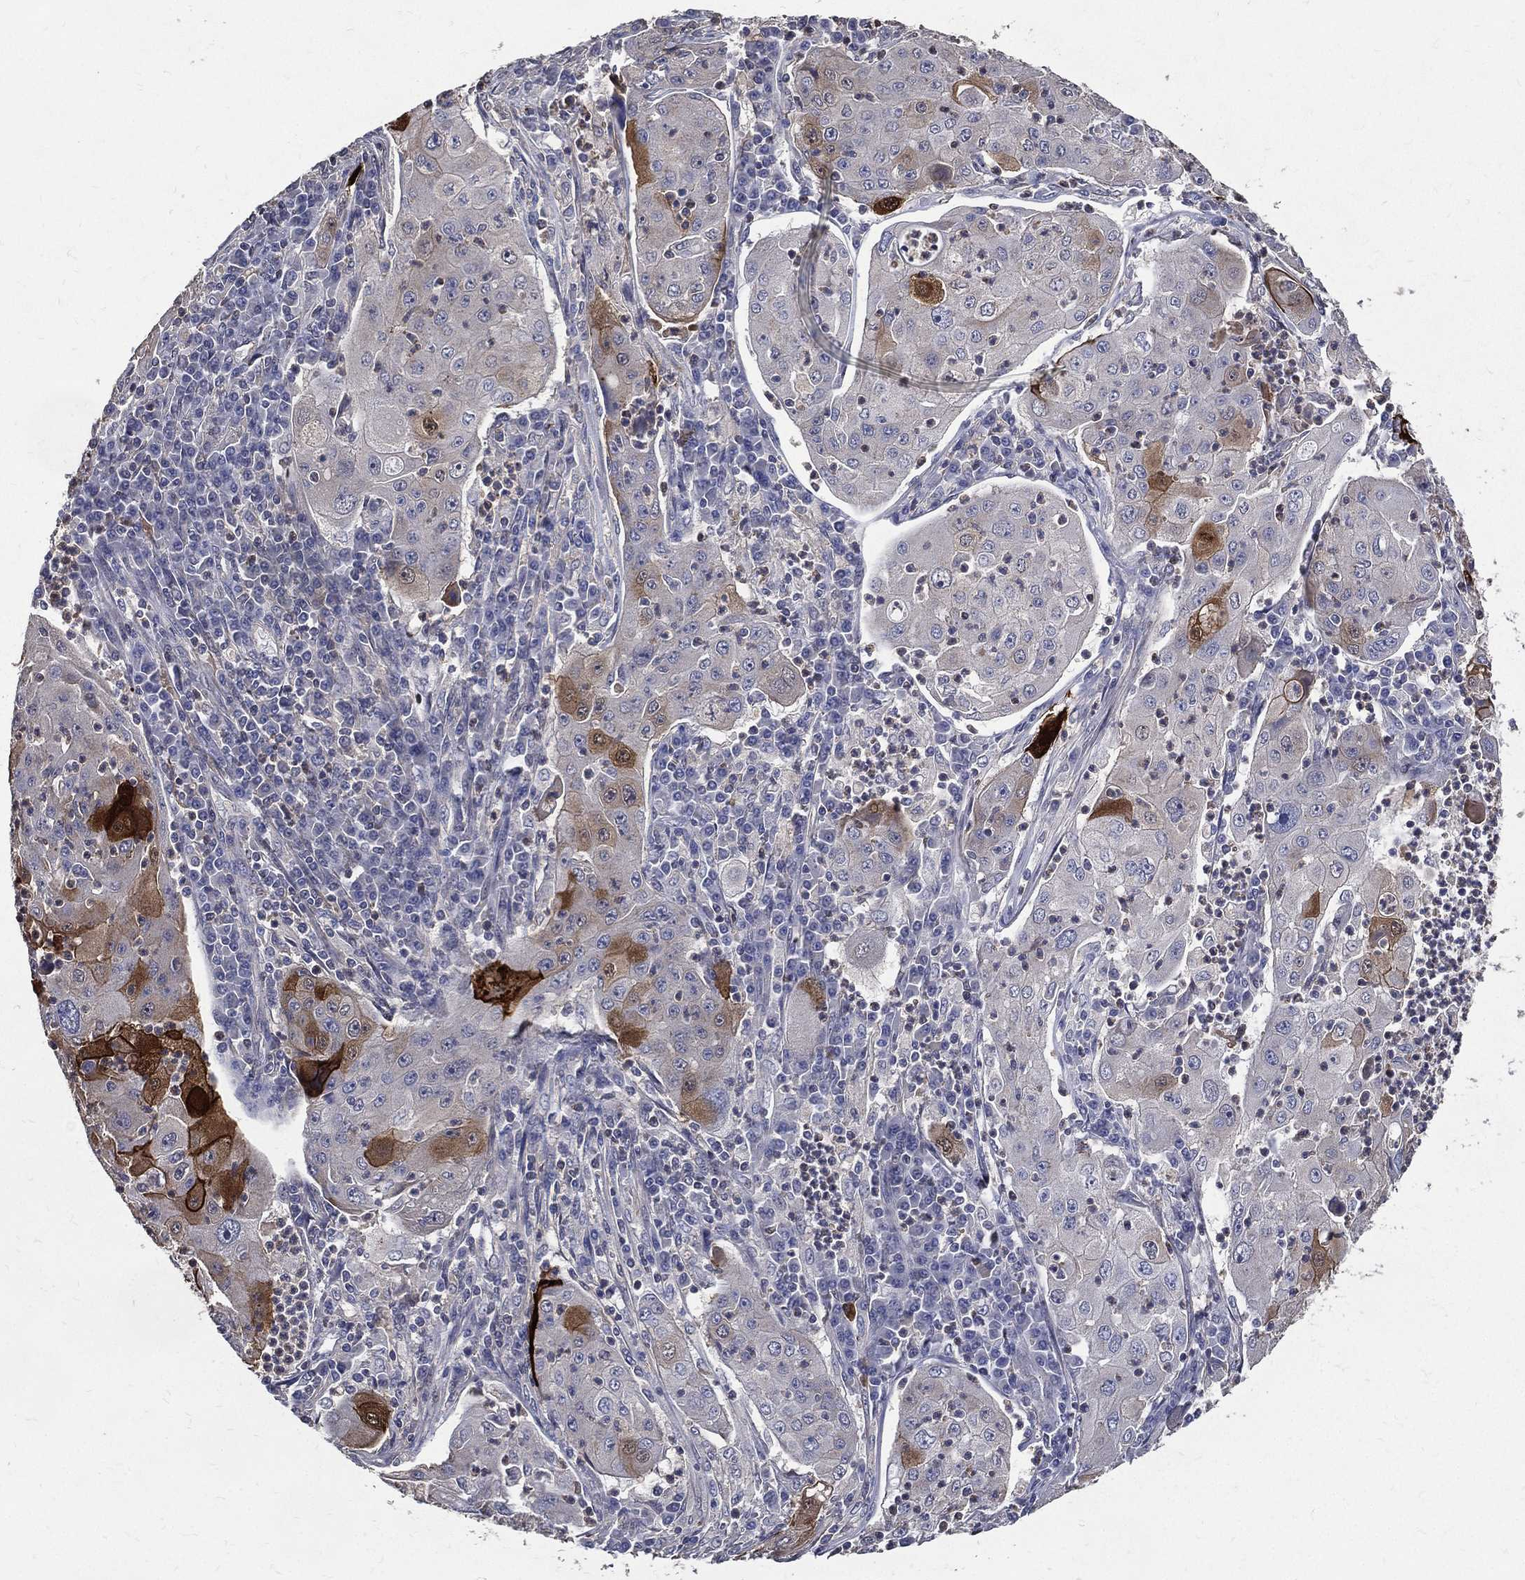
{"staining": {"intensity": "strong", "quantity": "<25%", "location": "cytoplasmic/membranous"}, "tissue": "lung cancer", "cell_type": "Tumor cells", "image_type": "cancer", "snomed": [{"axis": "morphology", "description": "Squamous cell carcinoma, NOS"}, {"axis": "topography", "description": "Lung"}], "caption": "Immunohistochemical staining of human lung squamous cell carcinoma shows medium levels of strong cytoplasmic/membranous protein staining in about <25% of tumor cells.", "gene": "SERPINB2", "patient": {"sex": "female", "age": 59}}